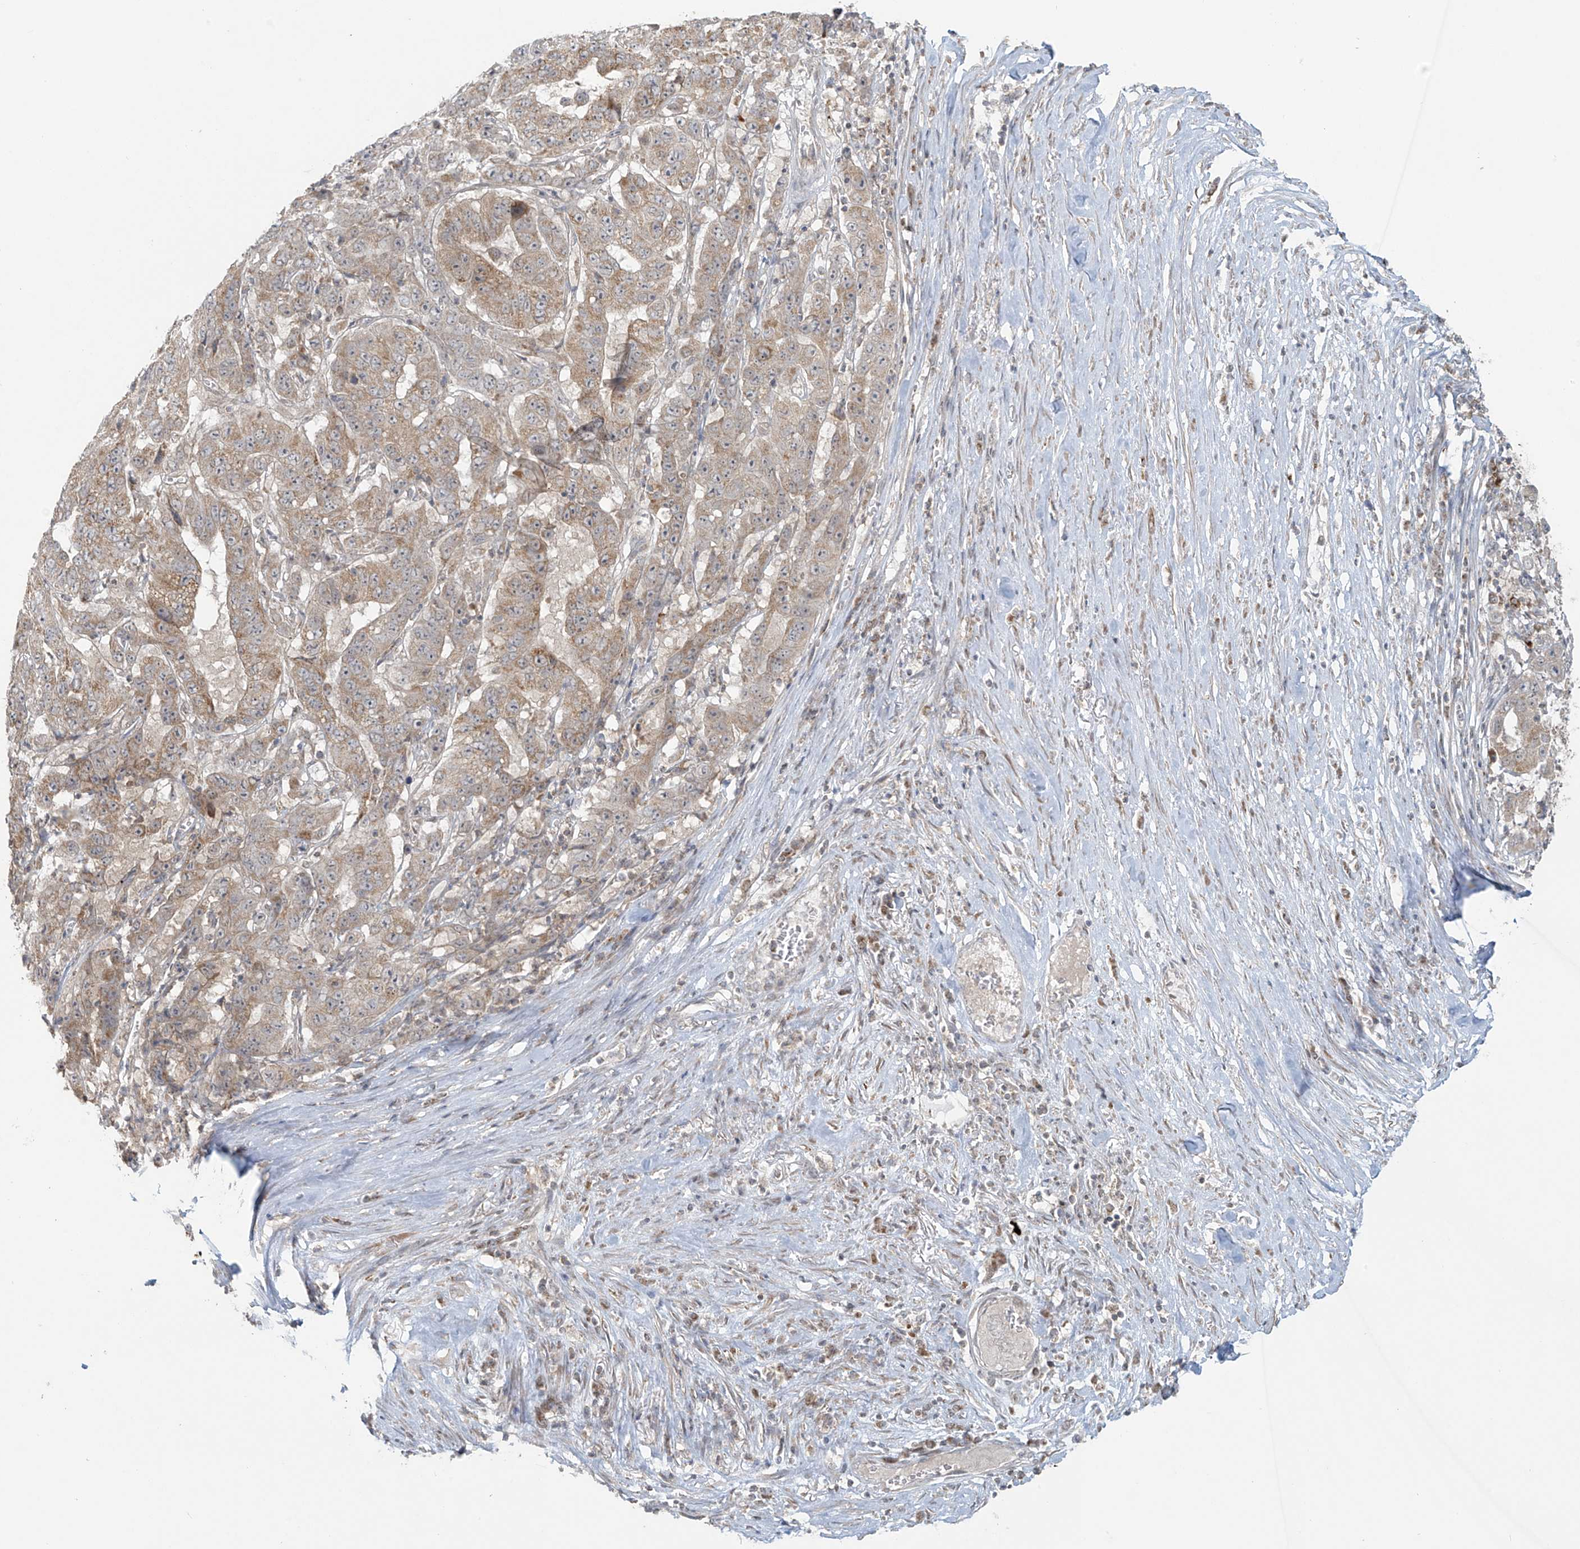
{"staining": {"intensity": "weak", "quantity": "25%-75%", "location": "cytoplasmic/membranous"}, "tissue": "pancreatic cancer", "cell_type": "Tumor cells", "image_type": "cancer", "snomed": [{"axis": "morphology", "description": "Adenocarcinoma, NOS"}, {"axis": "topography", "description": "Pancreas"}], "caption": "Pancreatic adenocarcinoma tissue exhibits weak cytoplasmic/membranous positivity in approximately 25%-75% of tumor cells, visualized by immunohistochemistry. The protein is shown in brown color, while the nuclei are stained blue.", "gene": "HDDC2", "patient": {"sex": "male", "age": 63}}